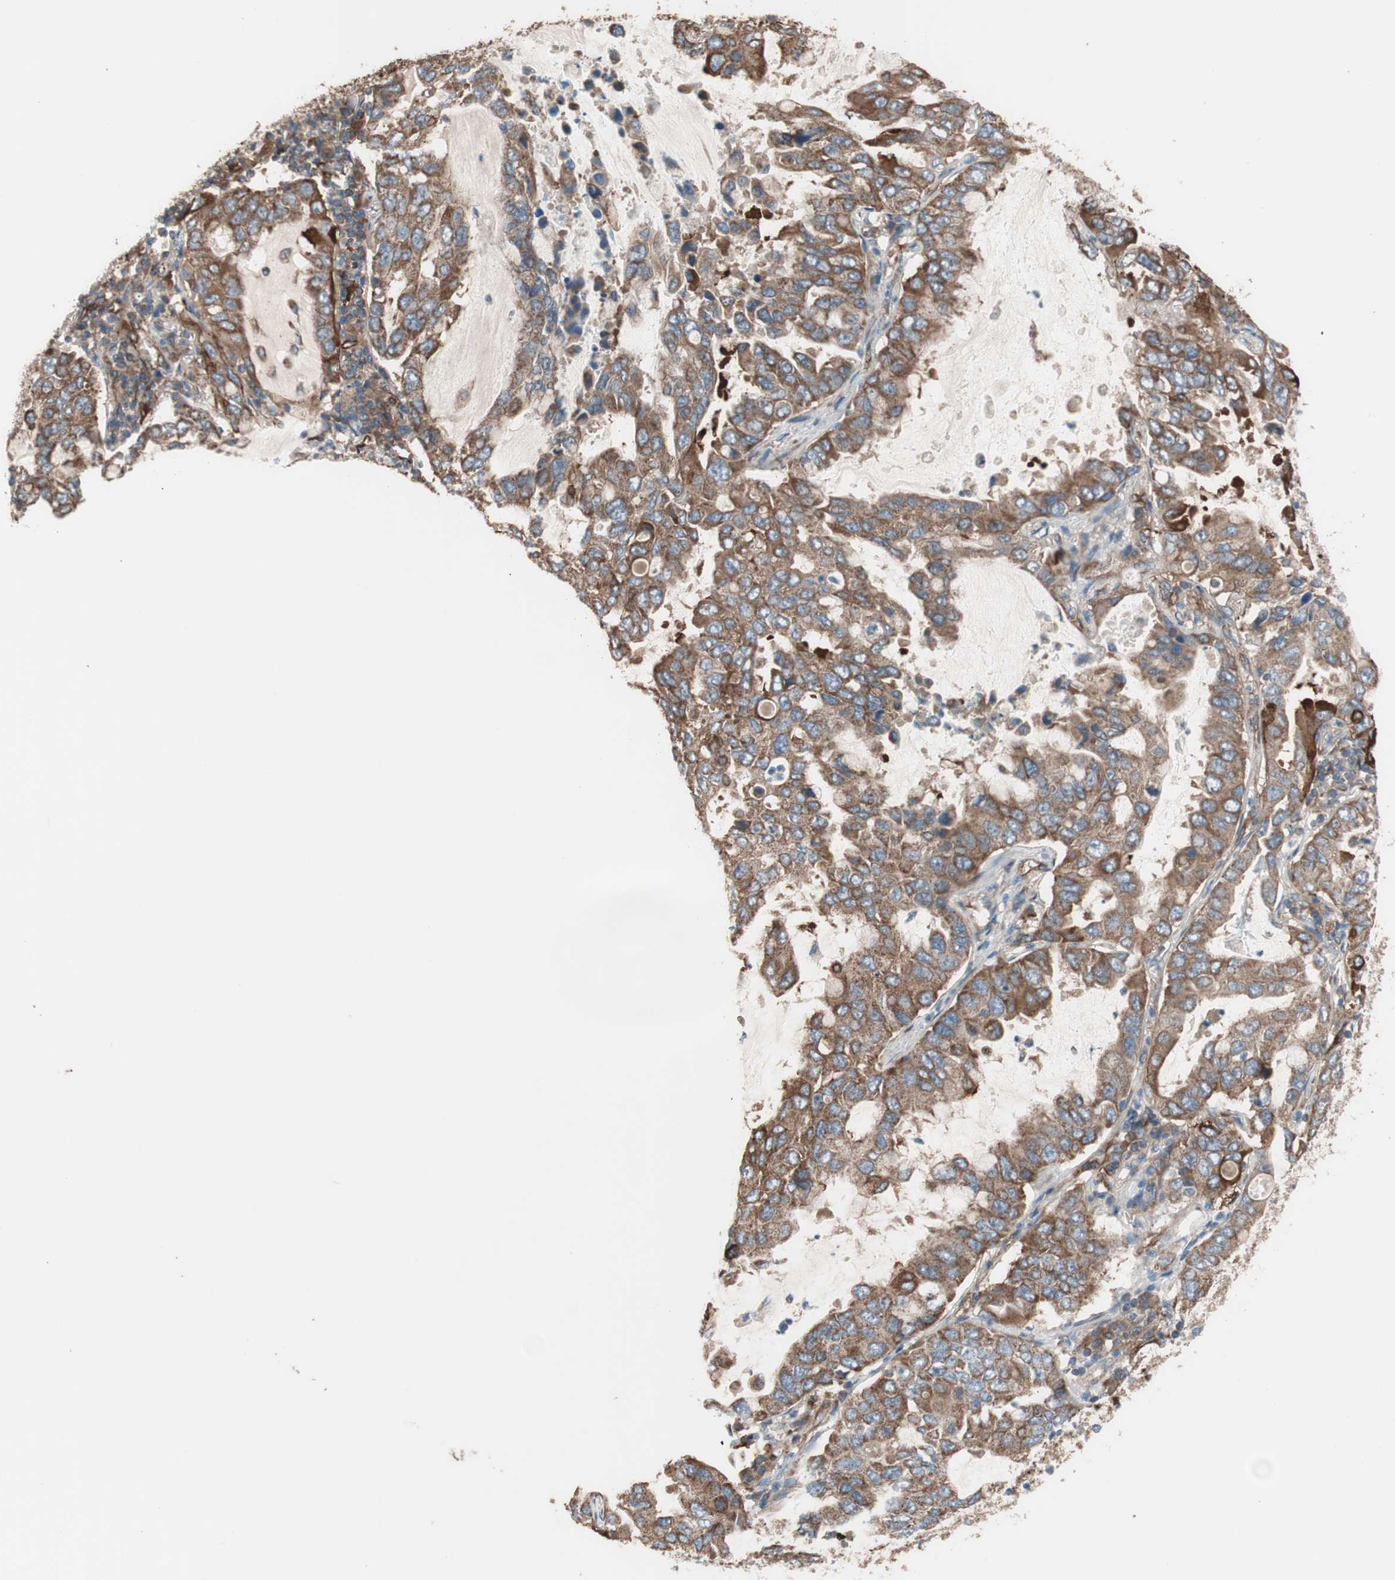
{"staining": {"intensity": "moderate", "quantity": ">75%", "location": "cytoplasmic/membranous"}, "tissue": "lung cancer", "cell_type": "Tumor cells", "image_type": "cancer", "snomed": [{"axis": "morphology", "description": "Adenocarcinoma, NOS"}, {"axis": "topography", "description": "Lung"}], "caption": "Immunohistochemistry of lung adenocarcinoma exhibits medium levels of moderate cytoplasmic/membranous positivity in about >75% of tumor cells. (brown staining indicates protein expression, while blue staining denotes nuclei).", "gene": "GPSM2", "patient": {"sex": "male", "age": 64}}